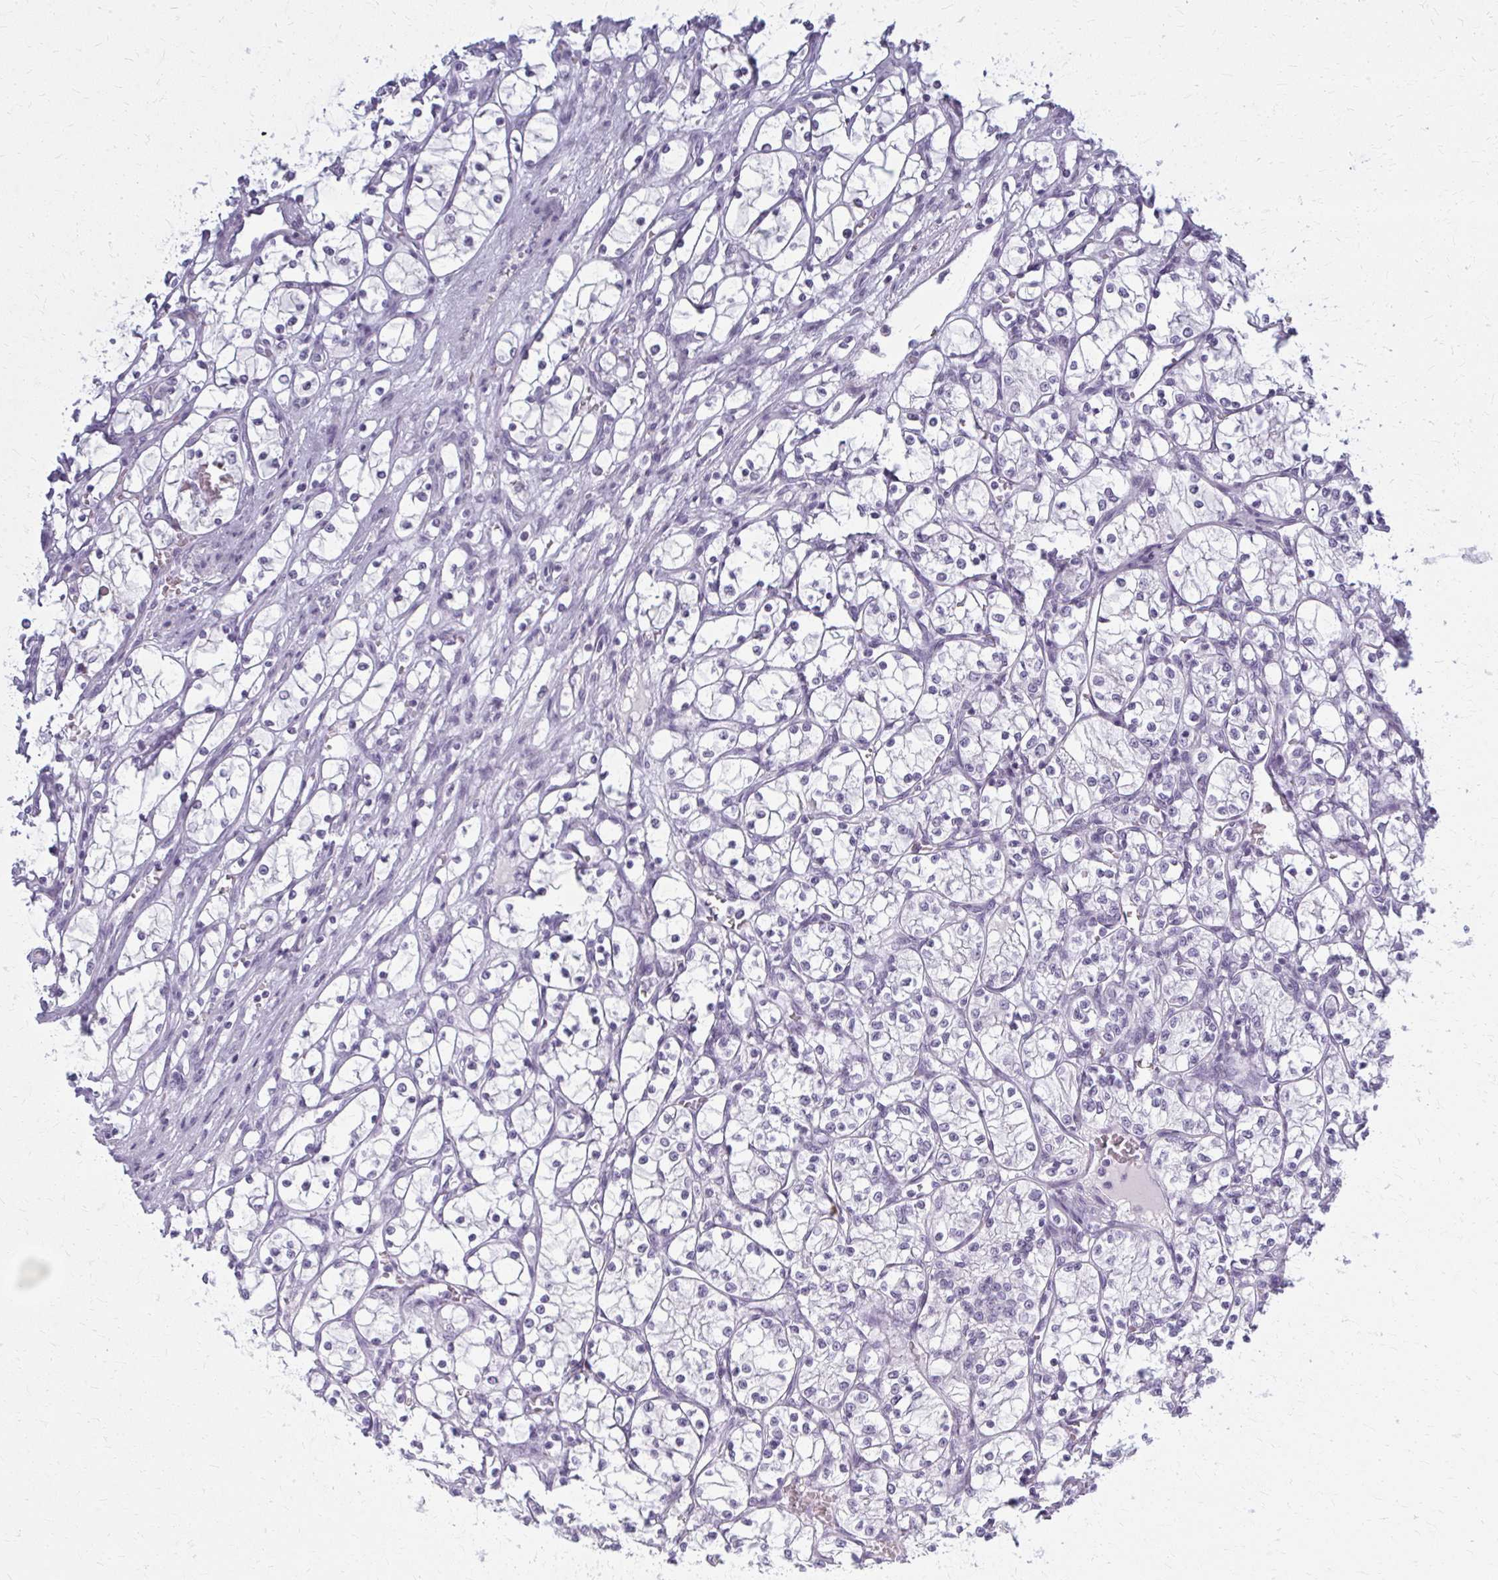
{"staining": {"intensity": "negative", "quantity": "none", "location": "none"}, "tissue": "renal cancer", "cell_type": "Tumor cells", "image_type": "cancer", "snomed": [{"axis": "morphology", "description": "Adenocarcinoma, NOS"}, {"axis": "topography", "description": "Kidney"}], "caption": "A high-resolution micrograph shows immunohistochemistry staining of renal cancer (adenocarcinoma), which displays no significant expression in tumor cells.", "gene": "CASQ2", "patient": {"sex": "female", "age": 69}}